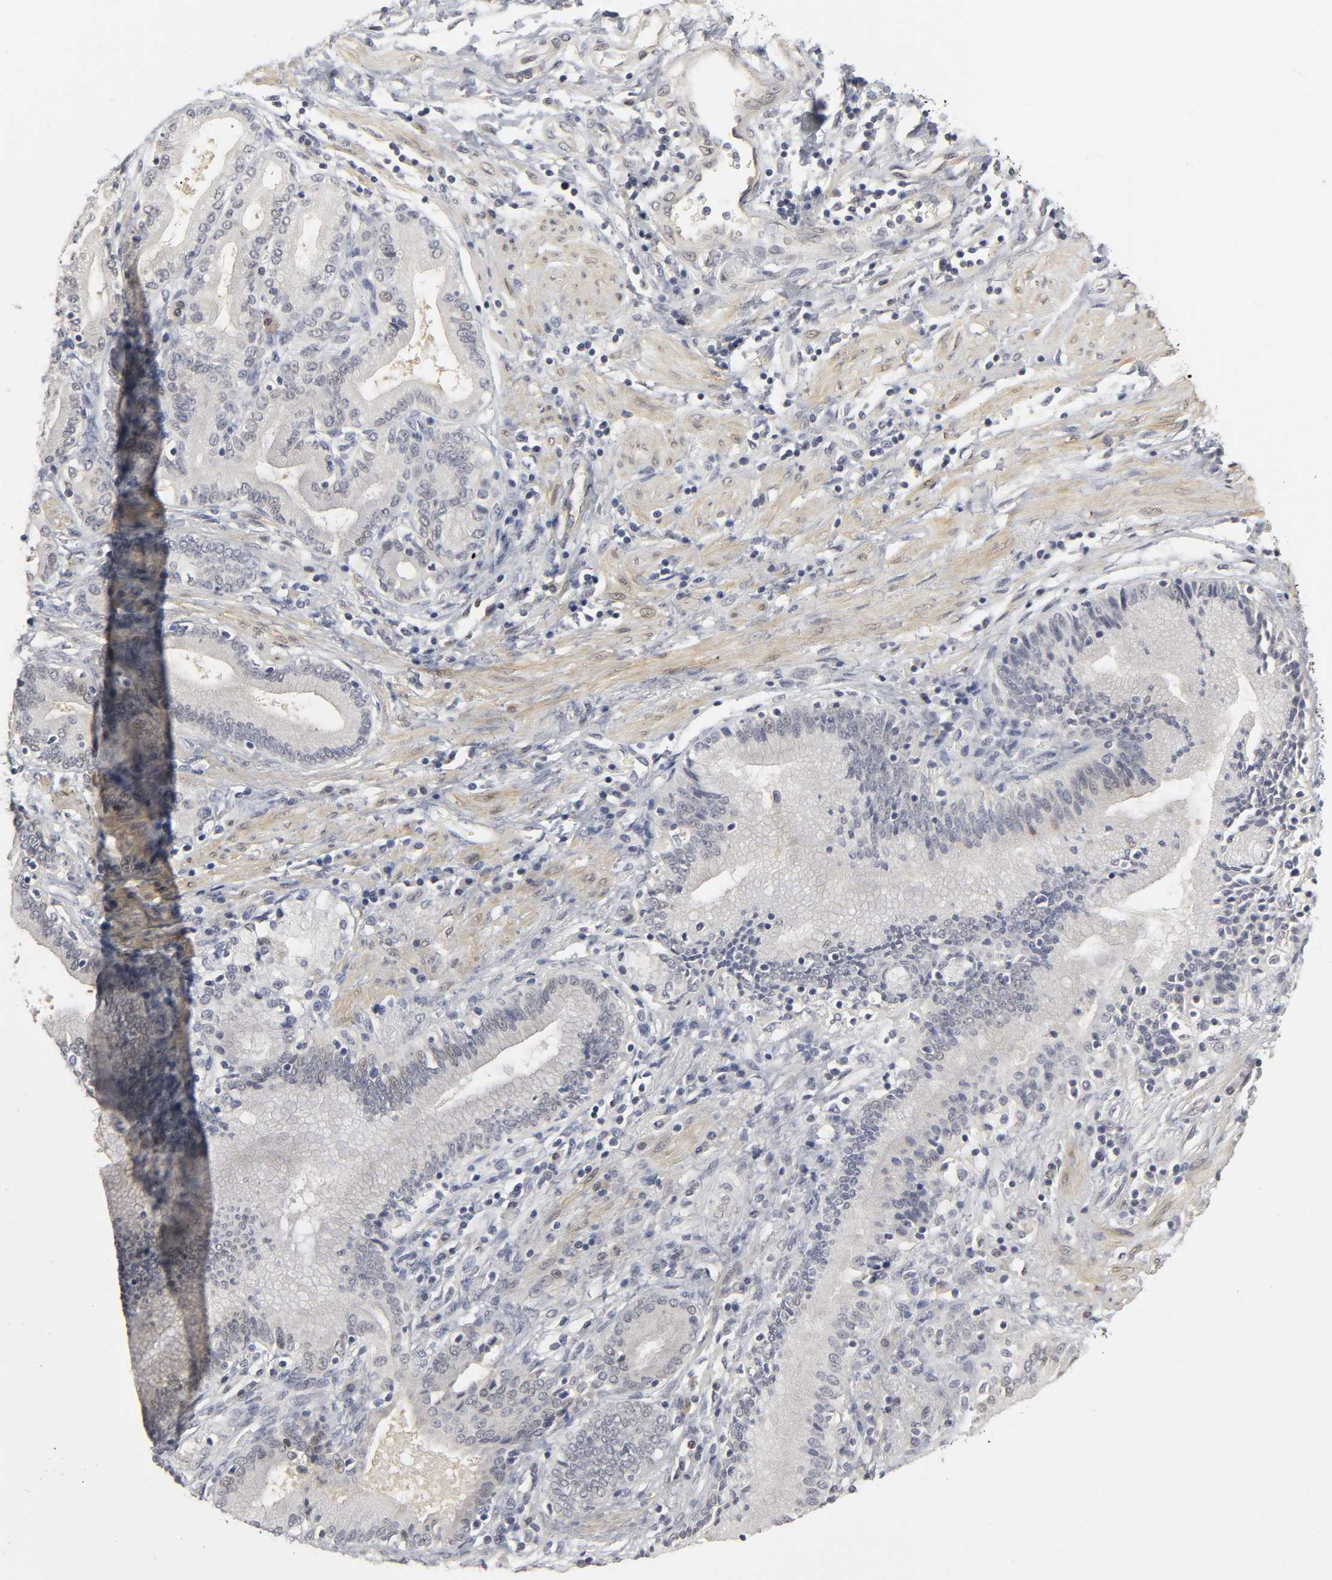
{"staining": {"intensity": "negative", "quantity": "none", "location": "none"}, "tissue": "pancreatic cancer", "cell_type": "Tumor cells", "image_type": "cancer", "snomed": [{"axis": "morphology", "description": "Adenocarcinoma, NOS"}, {"axis": "topography", "description": "Pancreas"}], "caption": "An IHC micrograph of pancreatic adenocarcinoma is shown. There is no staining in tumor cells of pancreatic adenocarcinoma.", "gene": "PDLIM3", "patient": {"sex": "female", "age": 48}}